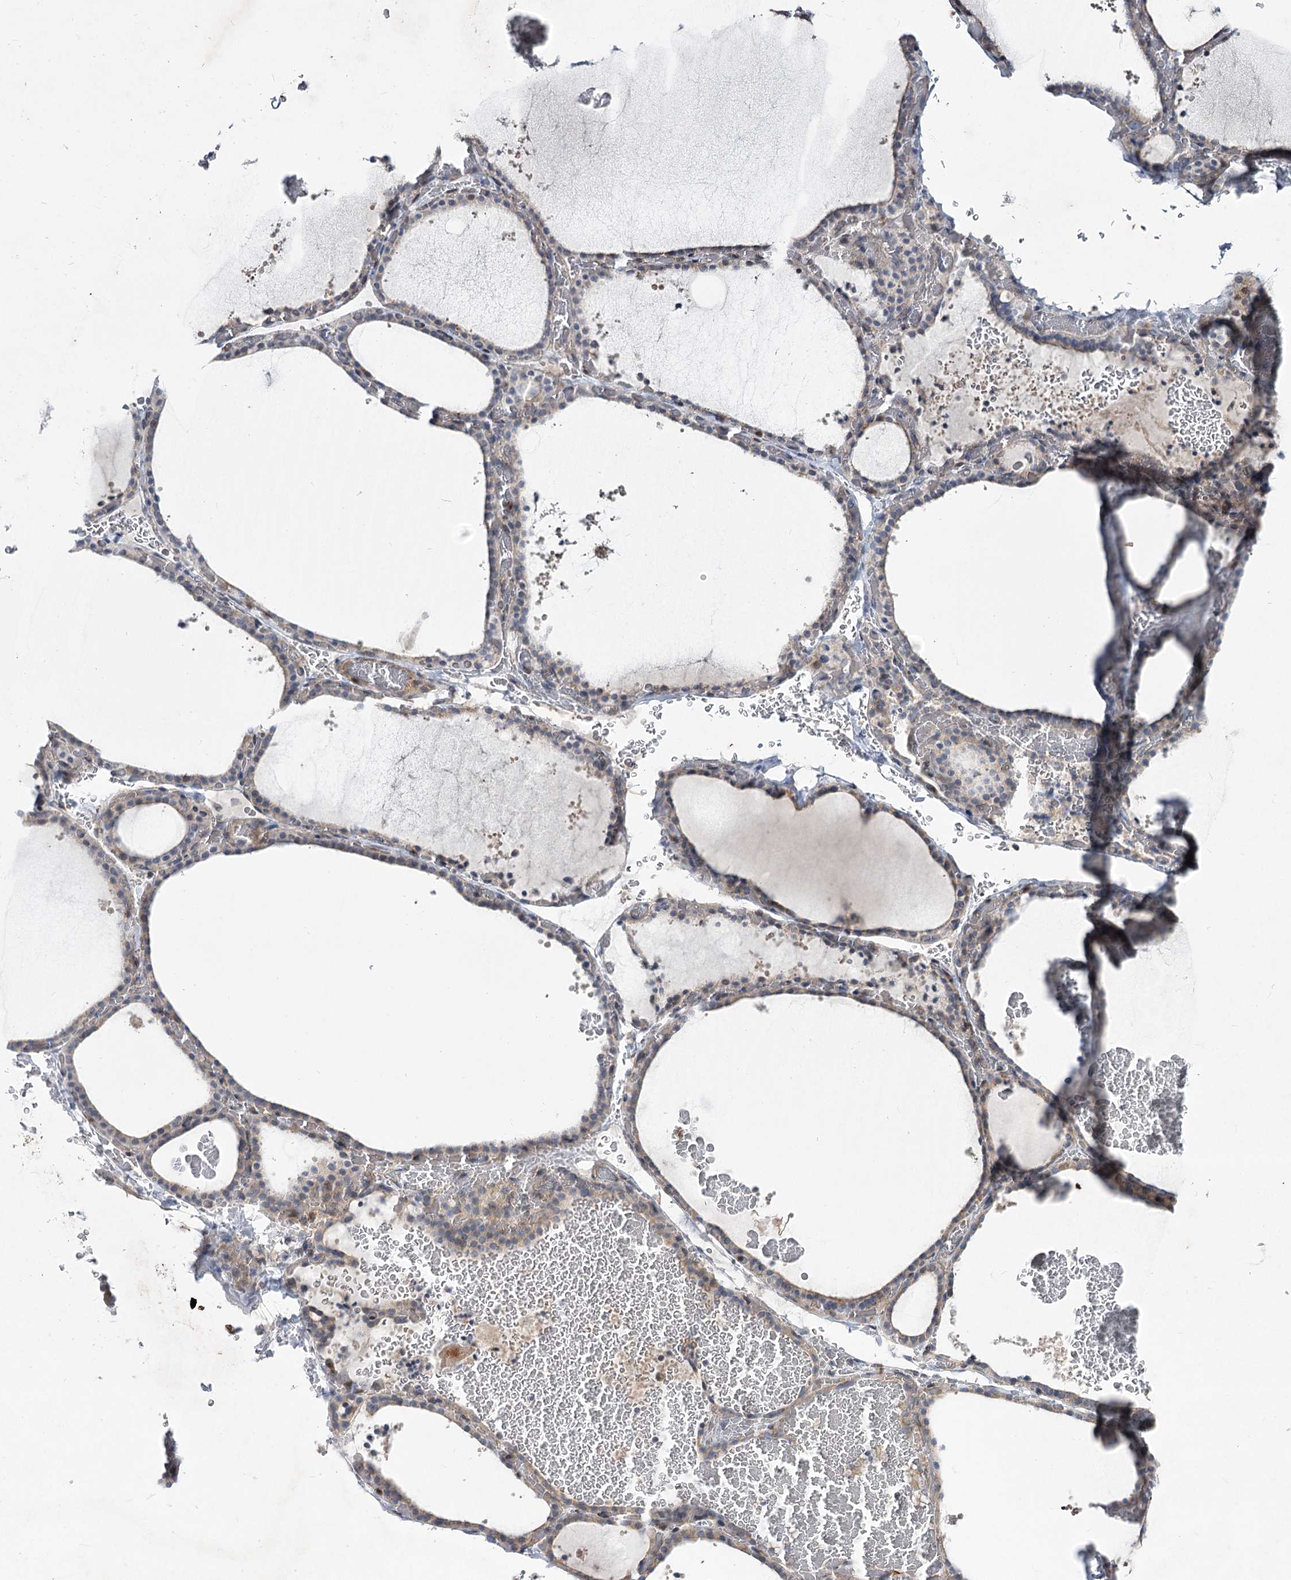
{"staining": {"intensity": "weak", "quantity": "<25%", "location": "cytoplasmic/membranous"}, "tissue": "thyroid gland", "cell_type": "Glandular cells", "image_type": "normal", "snomed": [{"axis": "morphology", "description": "Normal tissue, NOS"}, {"axis": "topography", "description": "Thyroid gland"}], "caption": "This is an IHC histopathology image of unremarkable thyroid gland. There is no expression in glandular cells.", "gene": "SH3BP5L", "patient": {"sex": "female", "age": 39}}